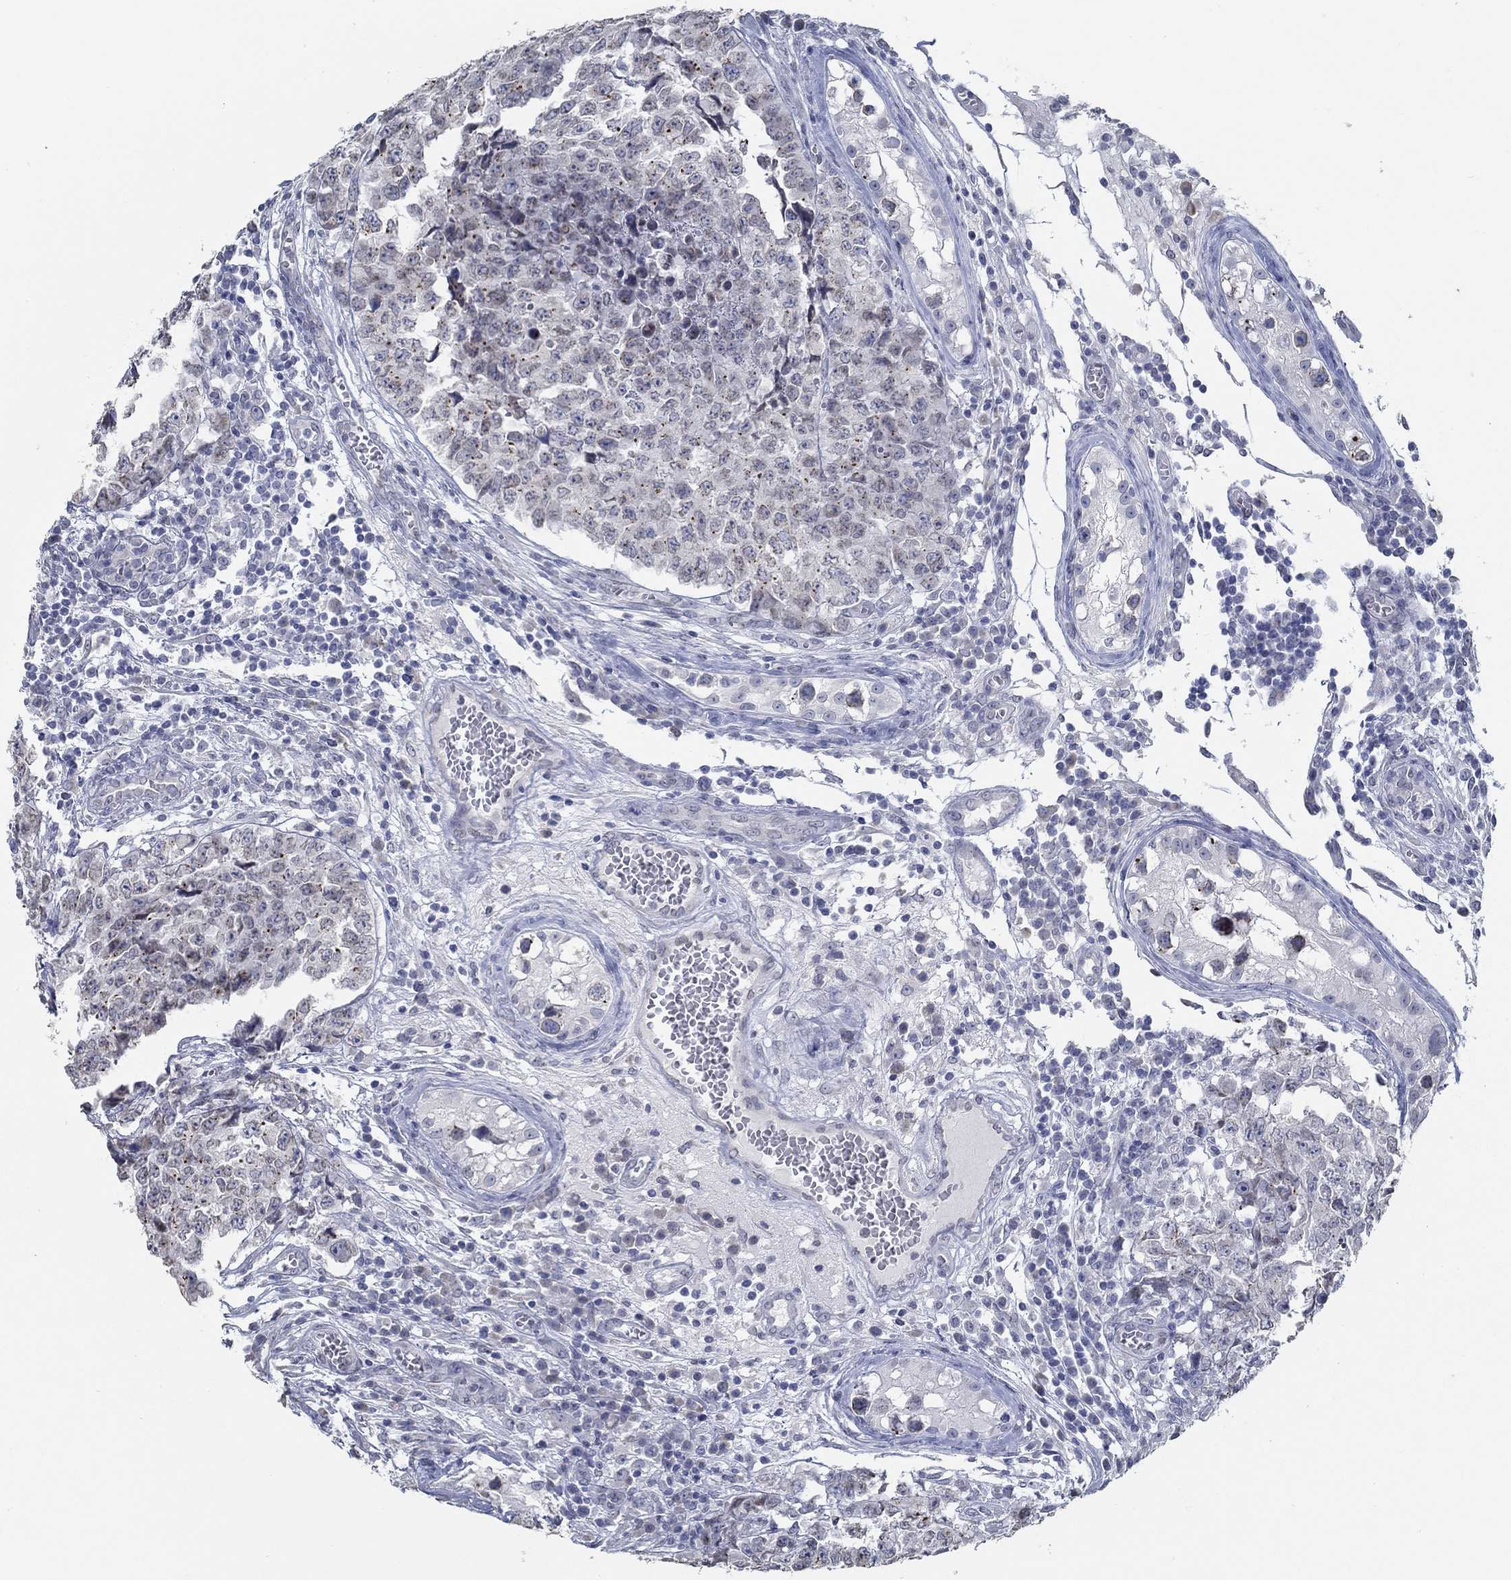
{"staining": {"intensity": "negative", "quantity": "none", "location": "none"}, "tissue": "testis cancer", "cell_type": "Tumor cells", "image_type": "cancer", "snomed": [{"axis": "morphology", "description": "Carcinoma, Embryonal, NOS"}, {"axis": "topography", "description": "Testis"}], "caption": "An immunohistochemistry image of testis cancer (embryonal carcinoma) is shown. There is no staining in tumor cells of testis cancer (embryonal carcinoma).", "gene": "NUP155", "patient": {"sex": "male", "age": 23}}